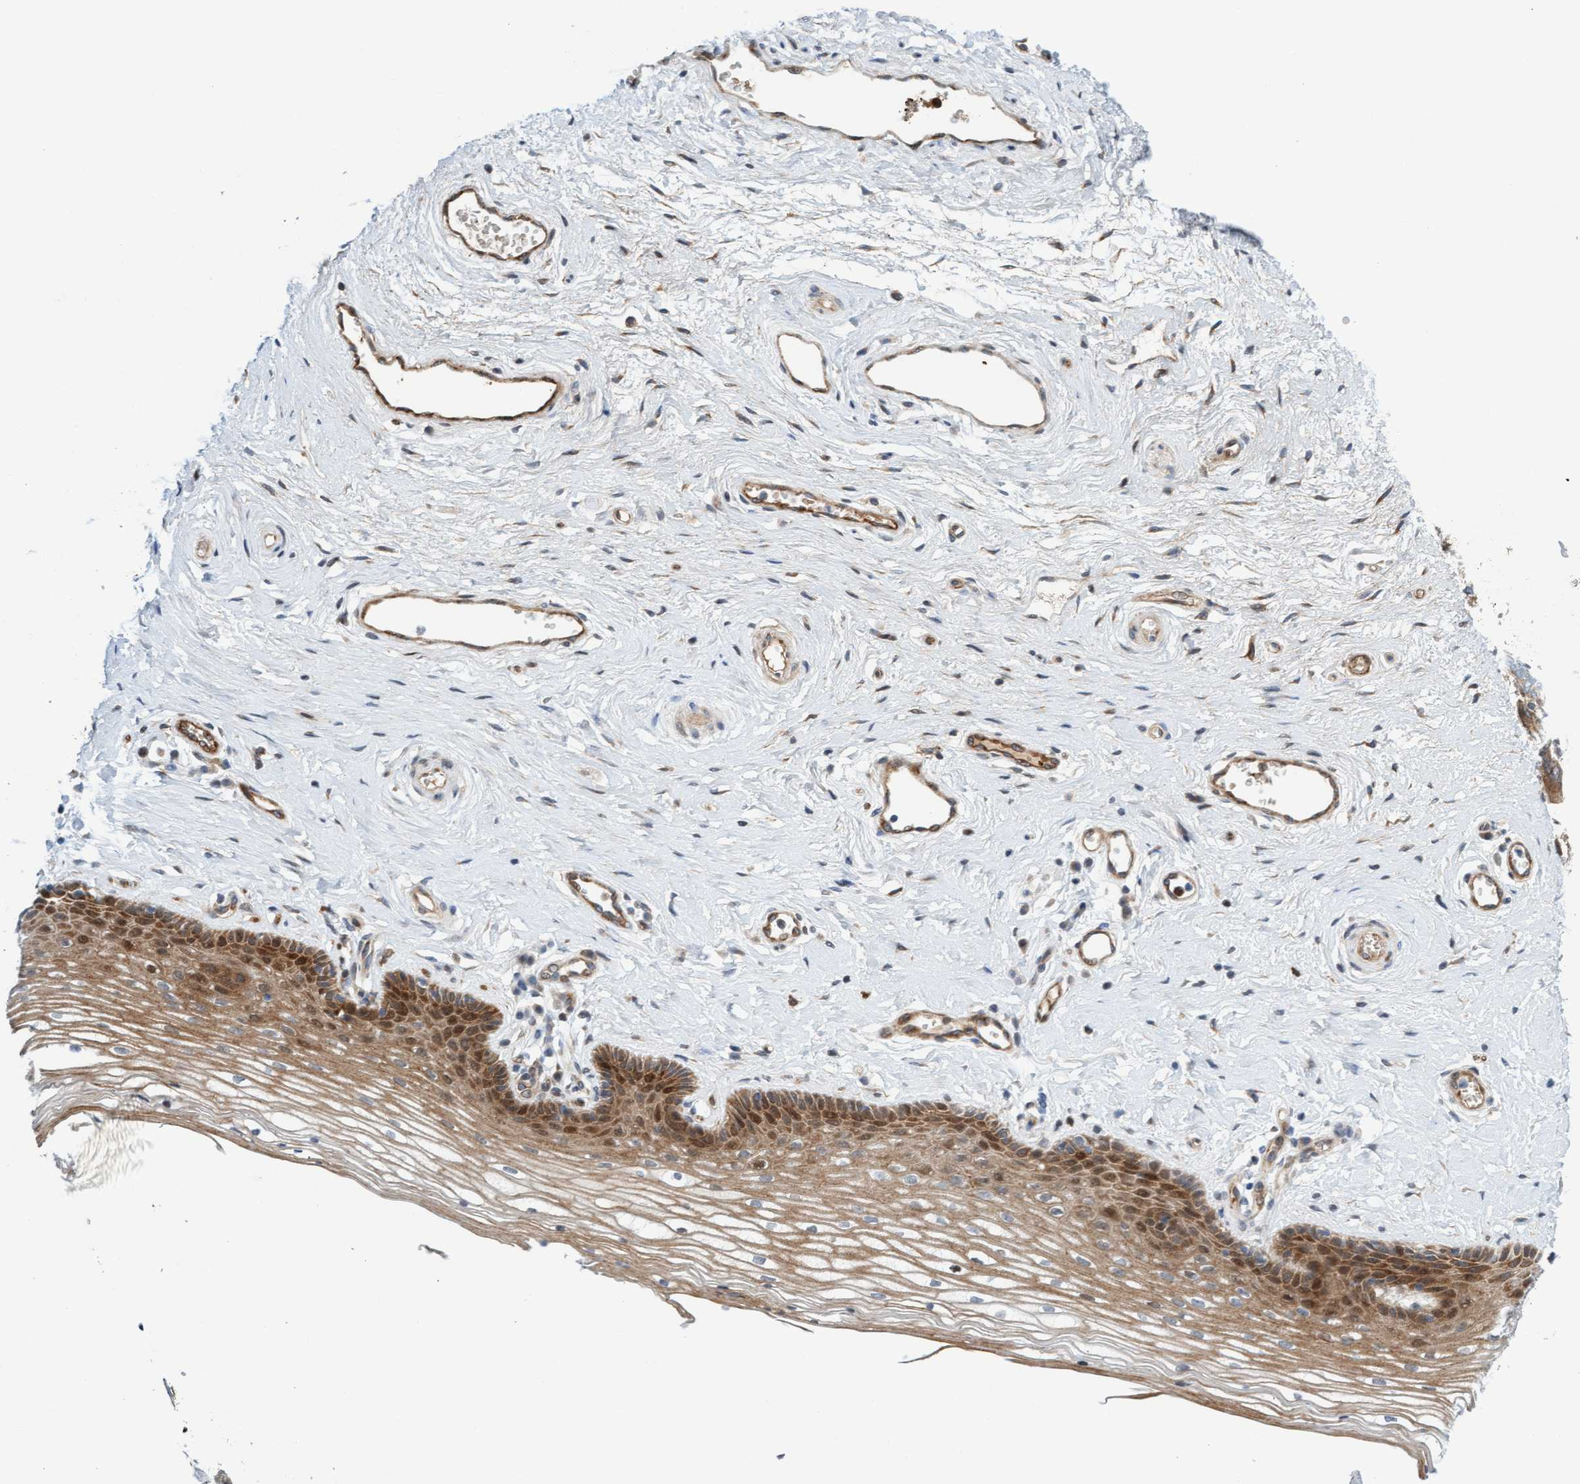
{"staining": {"intensity": "strong", "quantity": "25%-75%", "location": "cytoplasmic/membranous,nuclear"}, "tissue": "vagina", "cell_type": "Squamous epithelial cells", "image_type": "normal", "snomed": [{"axis": "morphology", "description": "Normal tissue, NOS"}, {"axis": "topography", "description": "Vagina"}], "caption": "Immunohistochemistry (DAB (3,3'-diaminobenzidine)) staining of unremarkable vagina exhibits strong cytoplasmic/membranous,nuclear protein positivity in approximately 25%-75% of squamous epithelial cells. Nuclei are stained in blue.", "gene": "EIF4EBP1", "patient": {"sex": "female", "age": 46}}